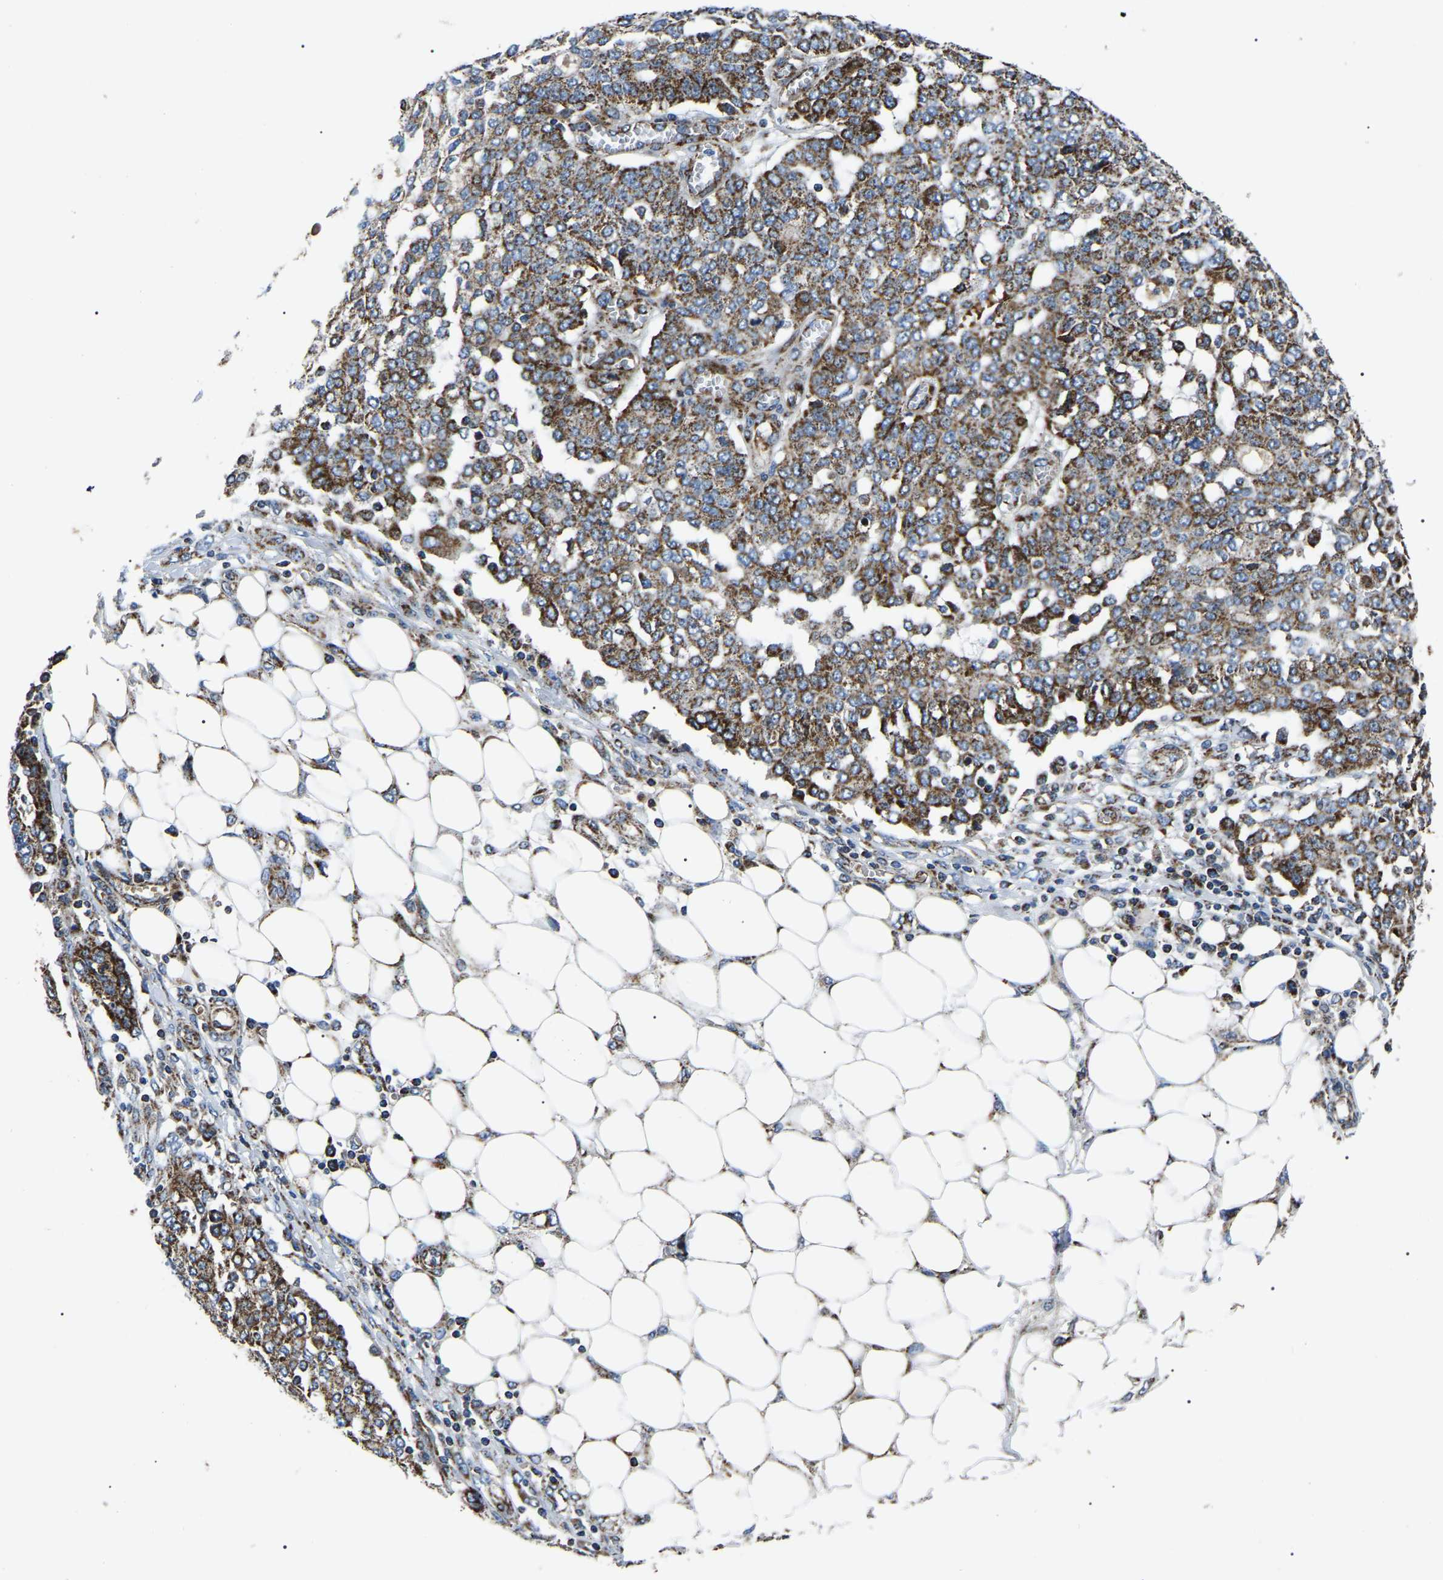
{"staining": {"intensity": "strong", "quantity": ">75%", "location": "cytoplasmic/membranous"}, "tissue": "ovarian cancer", "cell_type": "Tumor cells", "image_type": "cancer", "snomed": [{"axis": "morphology", "description": "Cystadenocarcinoma, serous, NOS"}, {"axis": "topography", "description": "Soft tissue"}, {"axis": "topography", "description": "Ovary"}], "caption": "Ovarian serous cystadenocarcinoma tissue shows strong cytoplasmic/membranous expression in about >75% of tumor cells, visualized by immunohistochemistry. Immunohistochemistry (ihc) stains the protein of interest in brown and the nuclei are stained blue.", "gene": "PPM1E", "patient": {"sex": "female", "age": 57}}